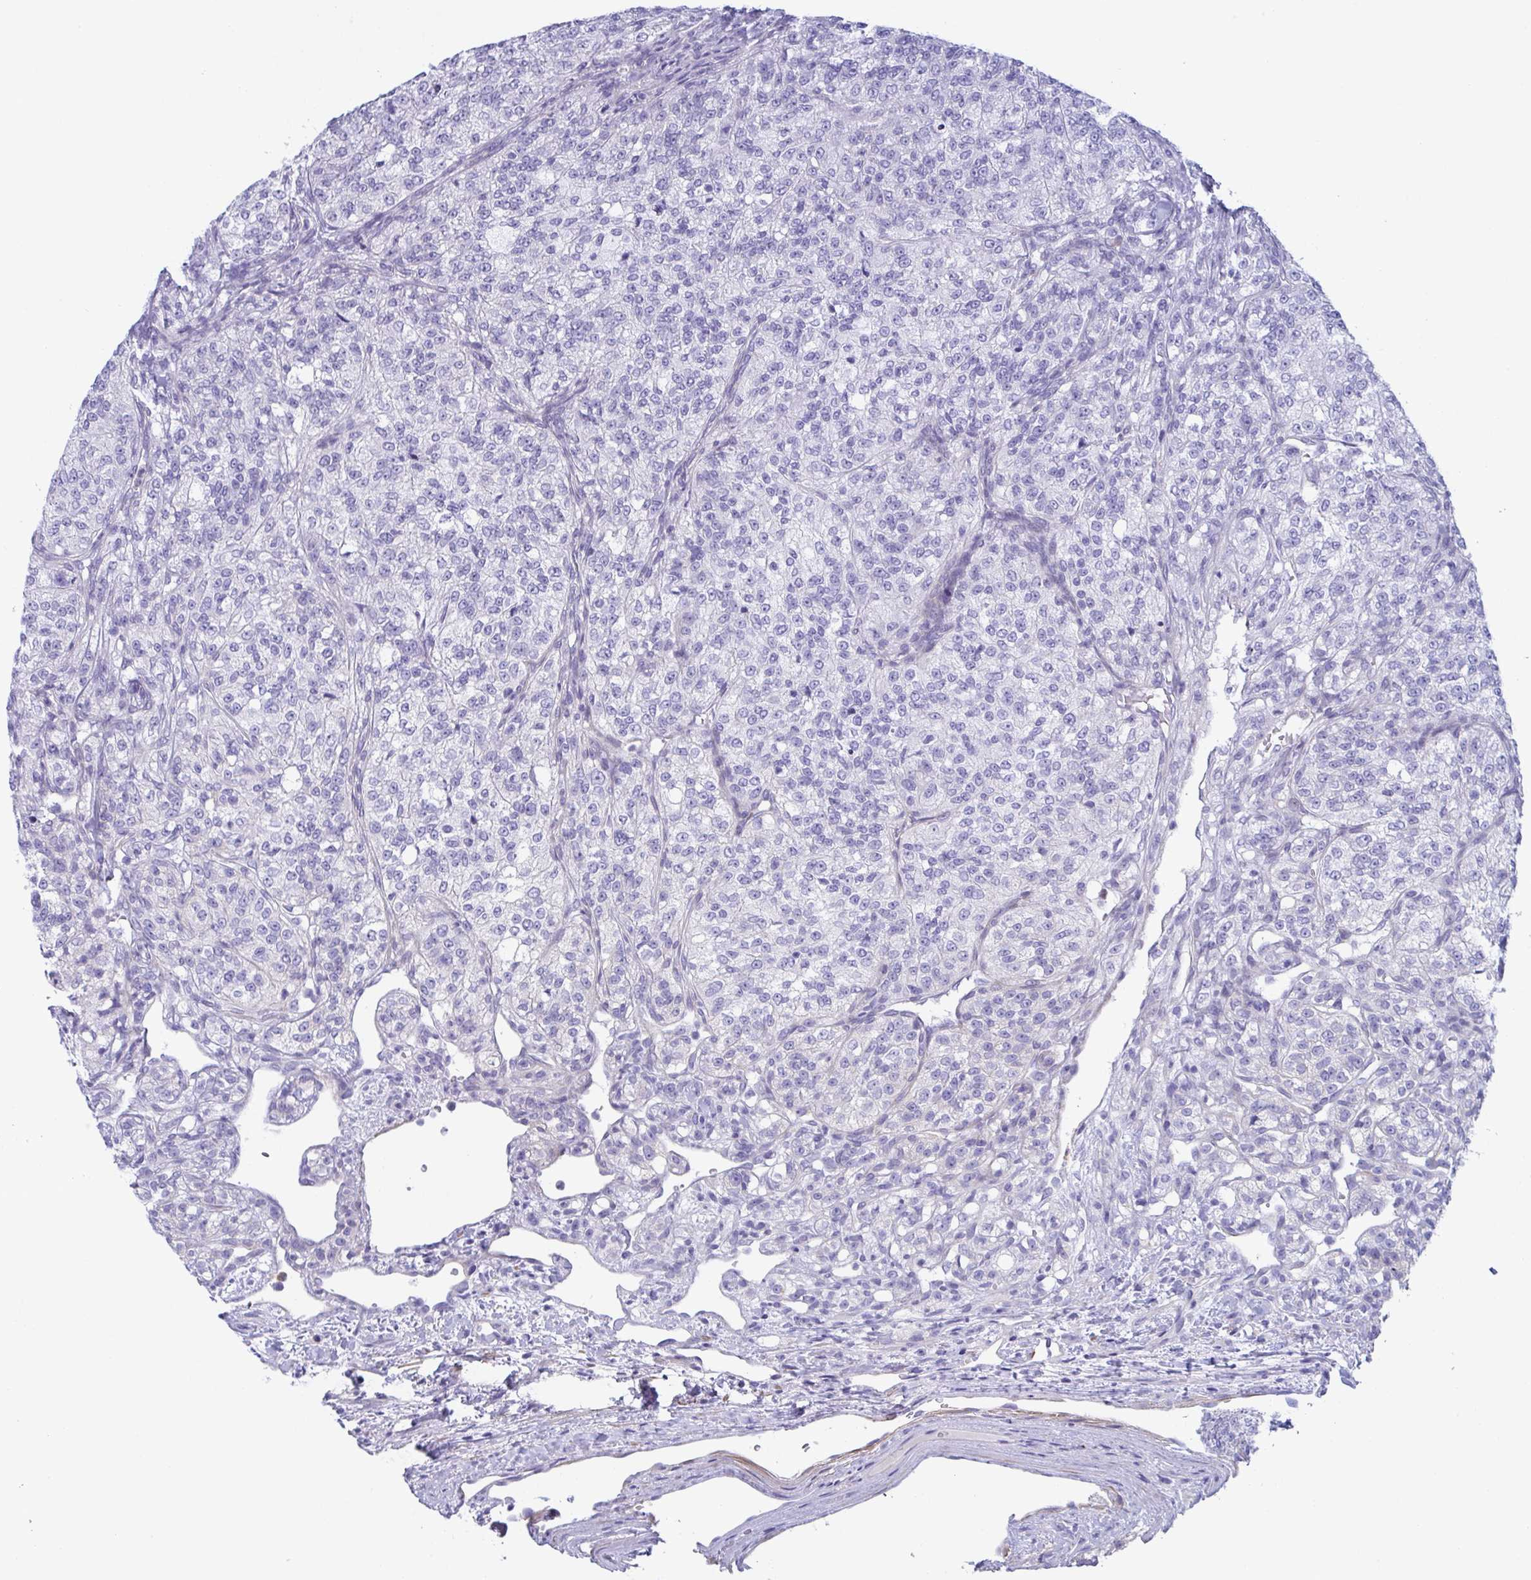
{"staining": {"intensity": "negative", "quantity": "none", "location": "none"}, "tissue": "renal cancer", "cell_type": "Tumor cells", "image_type": "cancer", "snomed": [{"axis": "morphology", "description": "Adenocarcinoma, NOS"}, {"axis": "topography", "description": "Kidney"}], "caption": "Renal cancer (adenocarcinoma) was stained to show a protein in brown. There is no significant staining in tumor cells.", "gene": "CEP170B", "patient": {"sex": "female", "age": 63}}